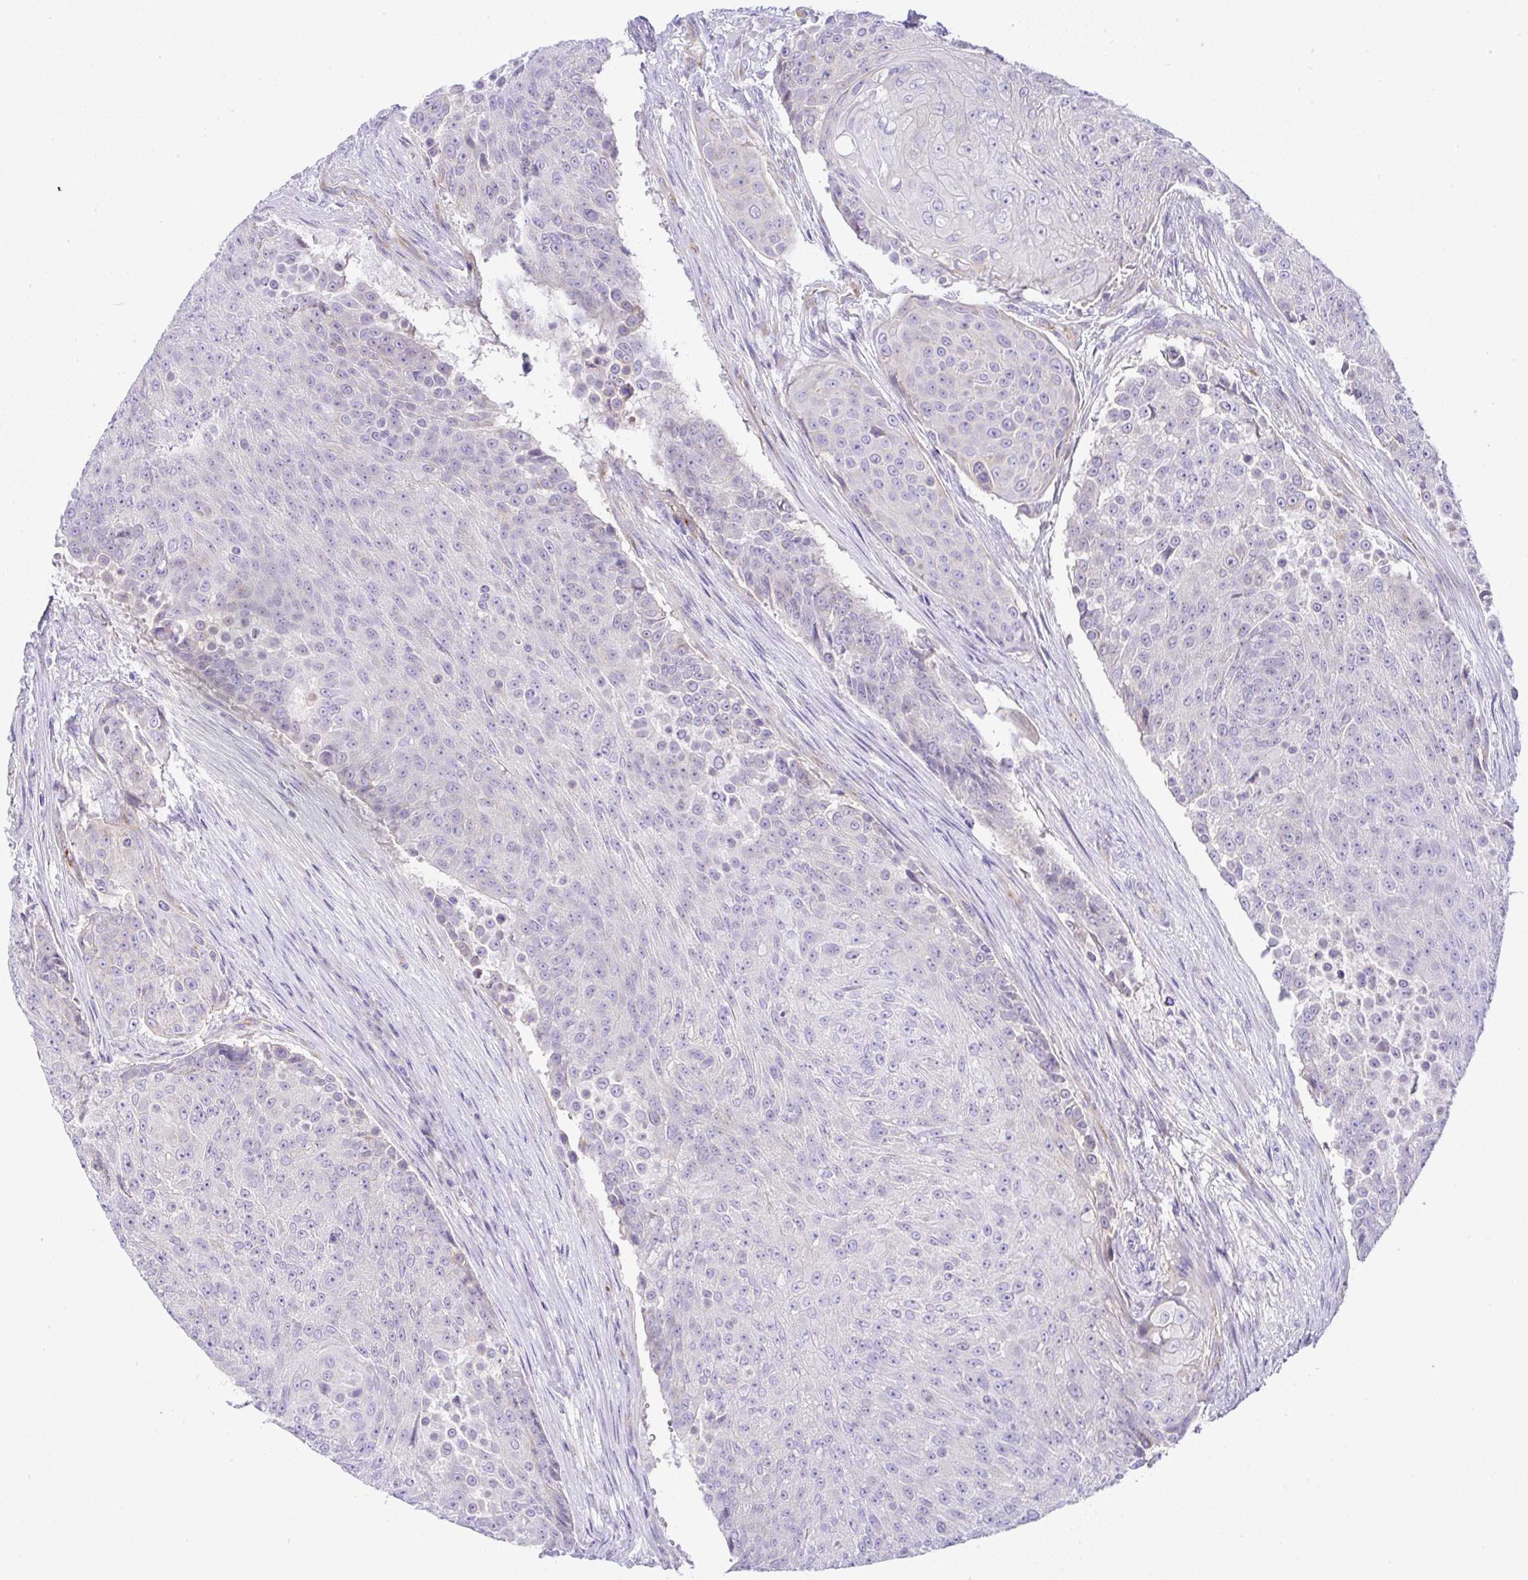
{"staining": {"intensity": "negative", "quantity": "none", "location": "none"}, "tissue": "urothelial cancer", "cell_type": "Tumor cells", "image_type": "cancer", "snomed": [{"axis": "morphology", "description": "Urothelial carcinoma, High grade"}, {"axis": "topography", "description": "Urinary bladder"}], "caption": "Immunohistochemistry image of human high-grade urothelial carcinoma stained for a protein (brown), which shows no staining in tumor cells.", "gene": "FAM177A1", "patient": {"sex": "female", "age": 63}}